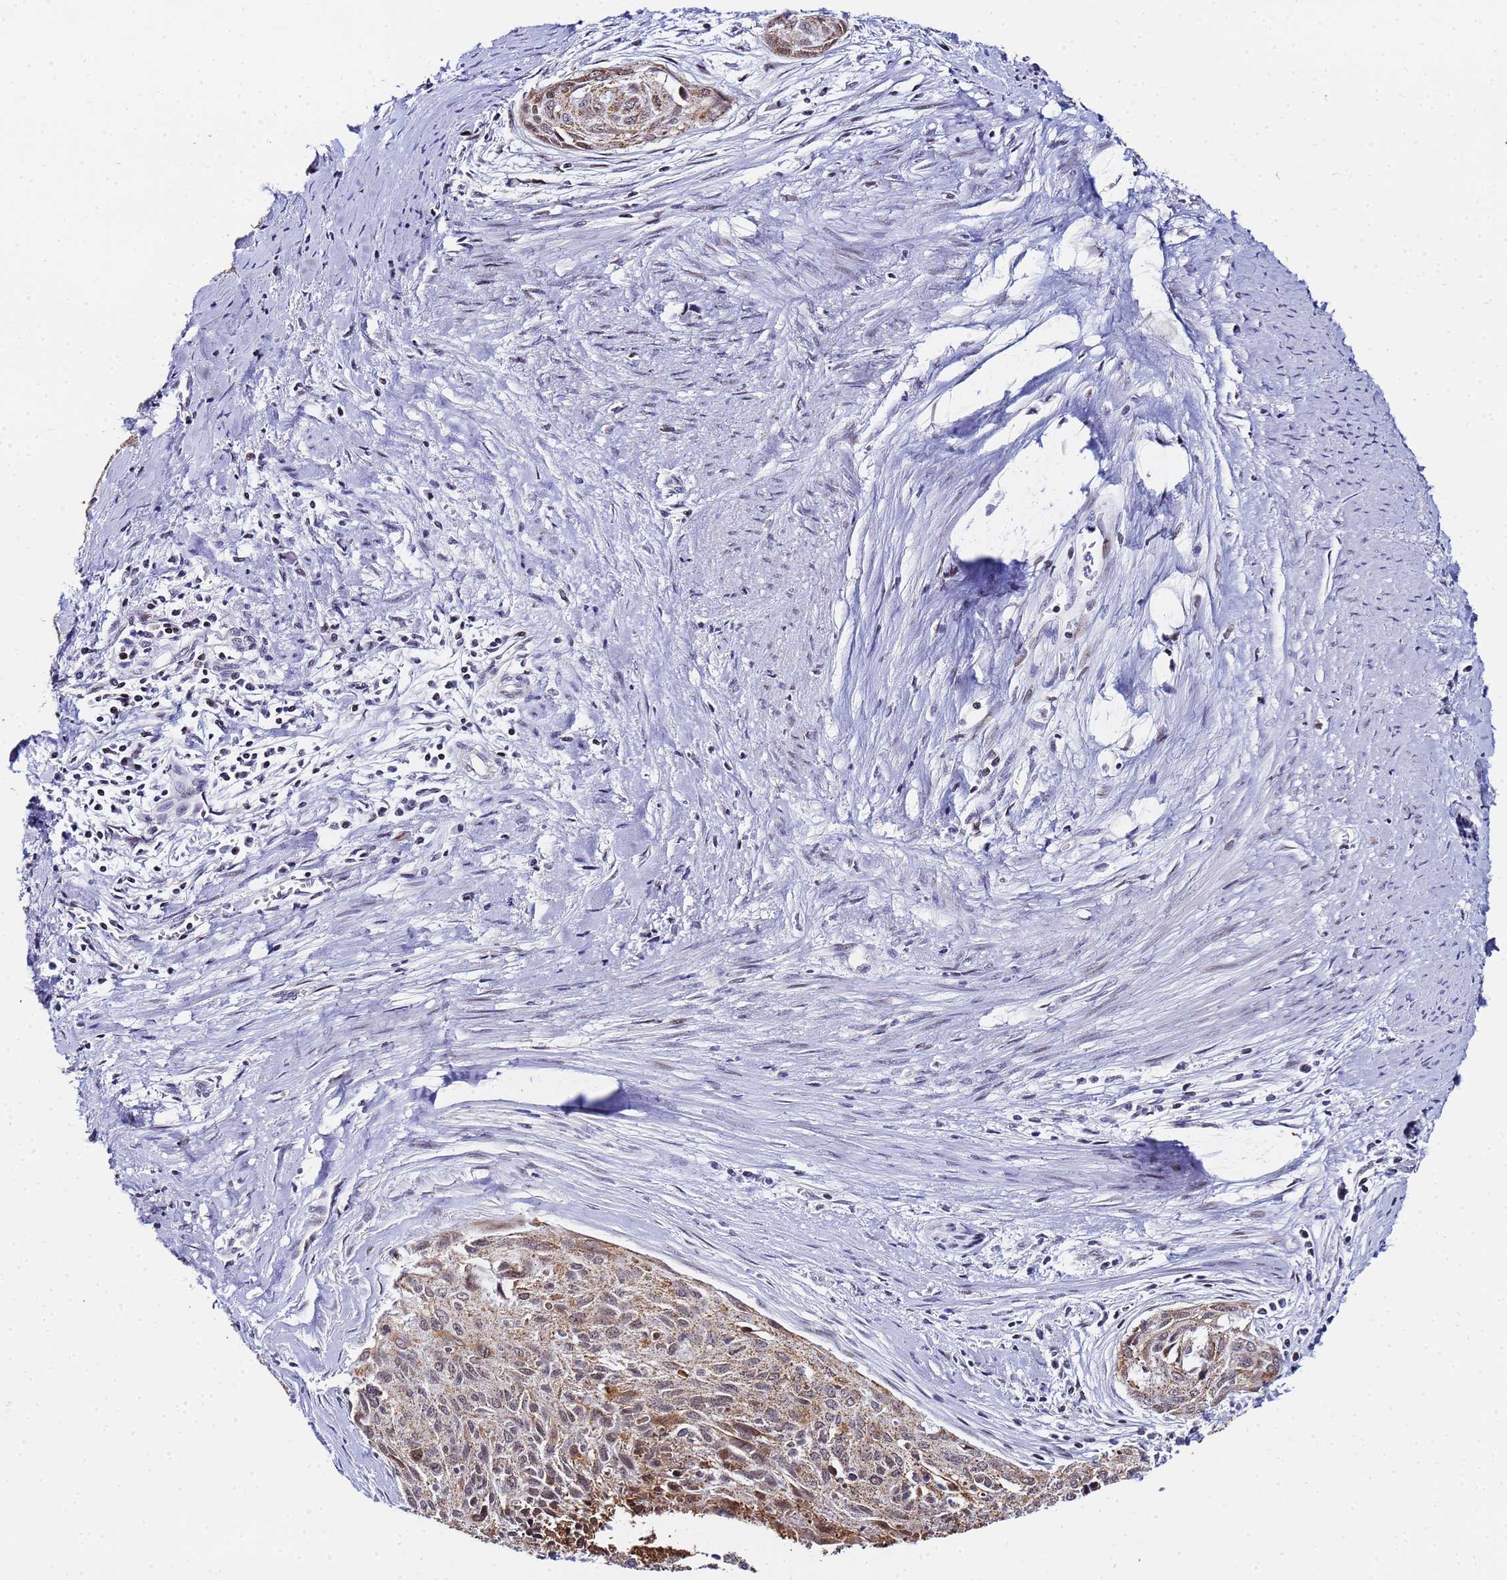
{"staining": {"intensity": "moderate", "quantity": ">75%", "location": "cytoplasmic/membranous"}, "tissue": "cervical cancer", "cell_type": "Tumor cells", "image_type": "cancer", "snomed": [{"axis": "morphology", "description": "Squamous cell carcinoma, NOS"}, {"axis": "topography", "description": "Cervix"}], "caption": "Immunohistochemistry (IHC) image of neoplastic tissue: cervical cancer (squamous cell carcinoma) stained using immunohistochemistry (IHC) demonstrates medium levels of moderate protein expression localized specifically in the cytoplasmic/membranous of tumor cells, appearing as a cytoplasmic/membranous brown color.", "gene": "CKMT1A", "patient": {"sex": "female", "age": 55}}